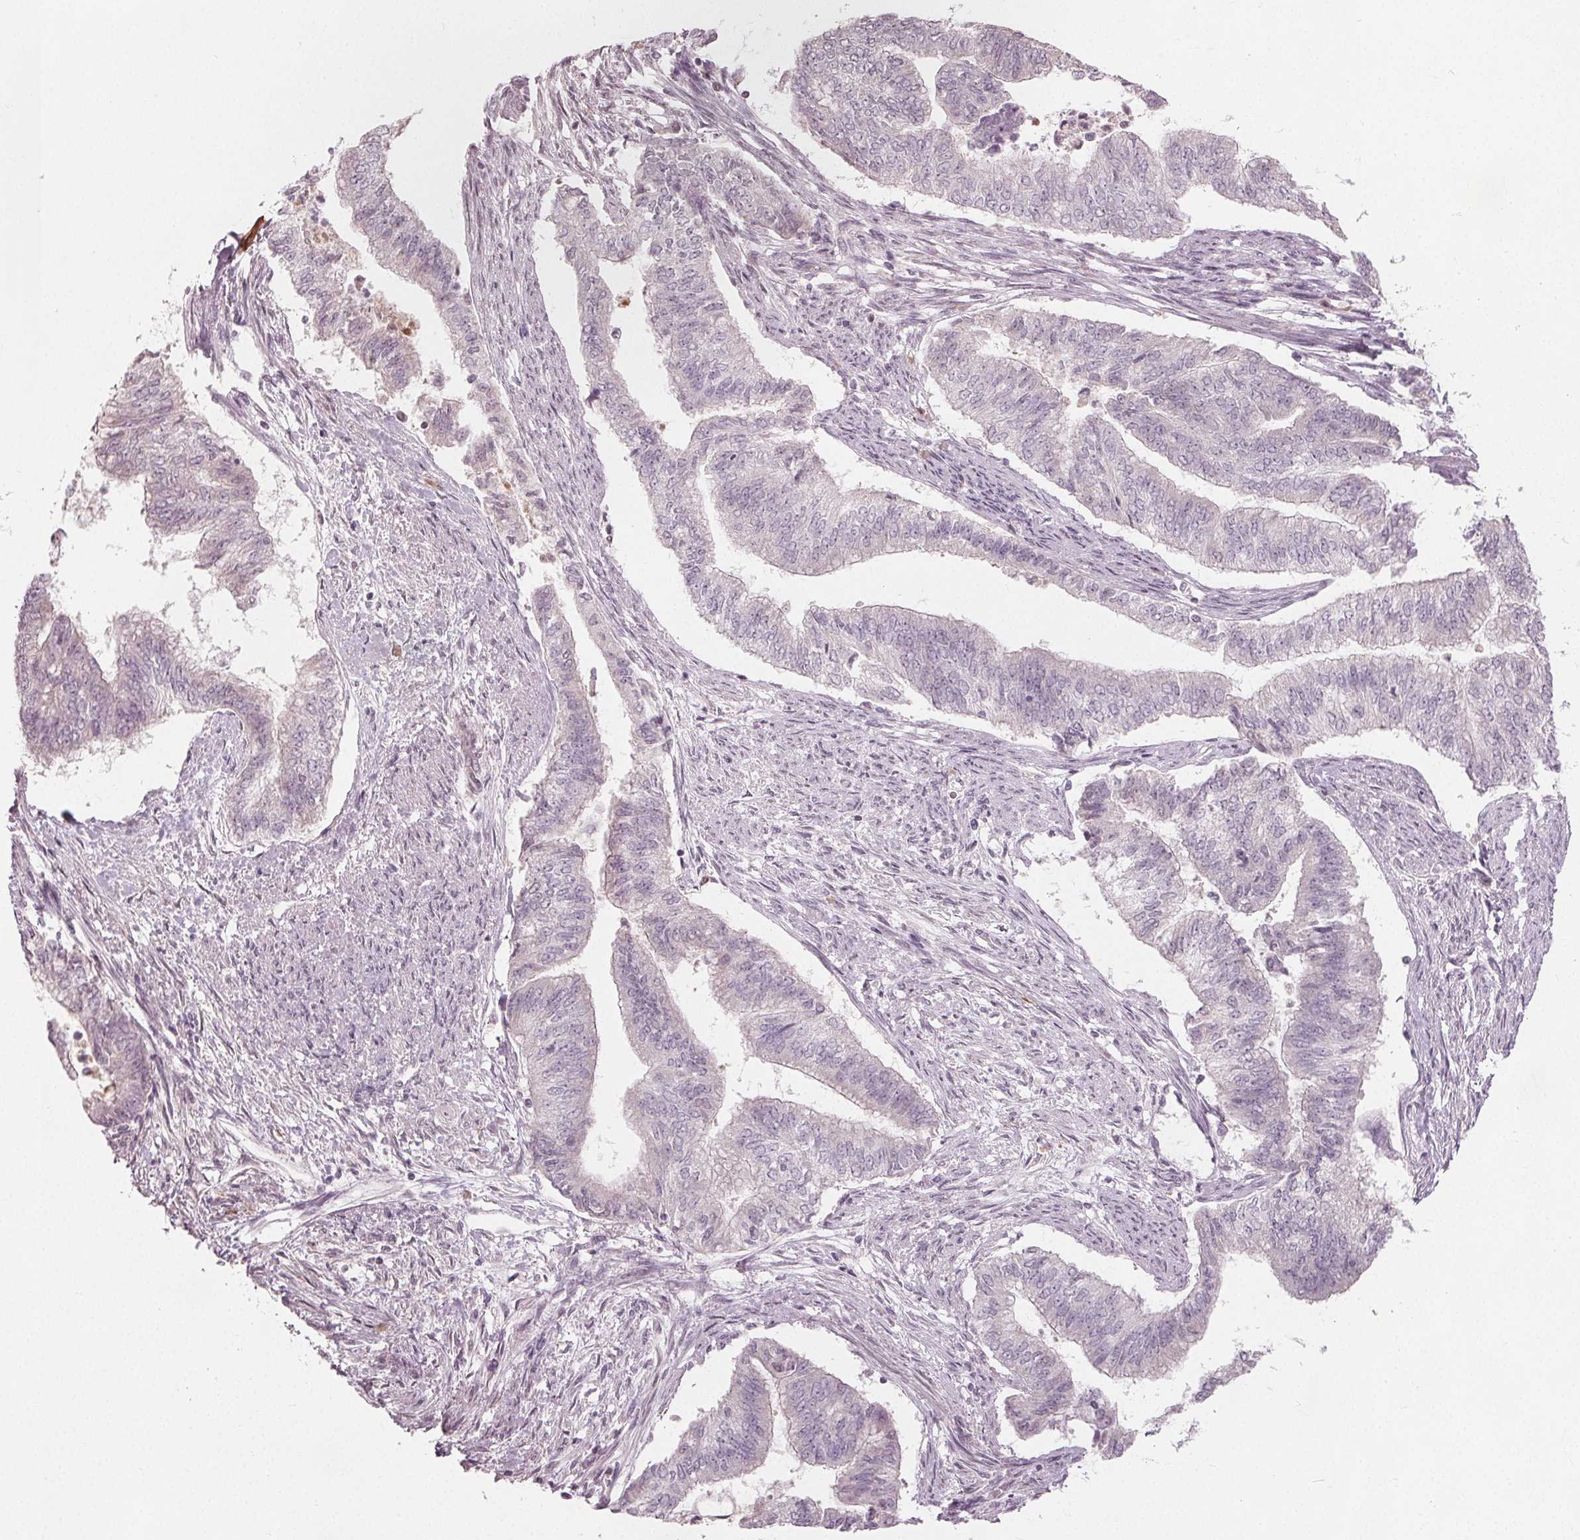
{"staining": {"intensity": "negative", "quantity": "none", "location": "none"}, "tissue": "endometrial cancer", "cell_type": "Tumor cells", "image_type": "cancer", "snomed": [{"axis": "morphology", "description": "Adenocarcinoma, NOS"}, {"axis": "topography", "description": "Endometrium"}], "caption": "Tumor cells are negative for protein expression in human endometrial cancer (adenocarcinoma).", "gene": "CXCL16", "patient": {"sex": "female", "age": 65}}